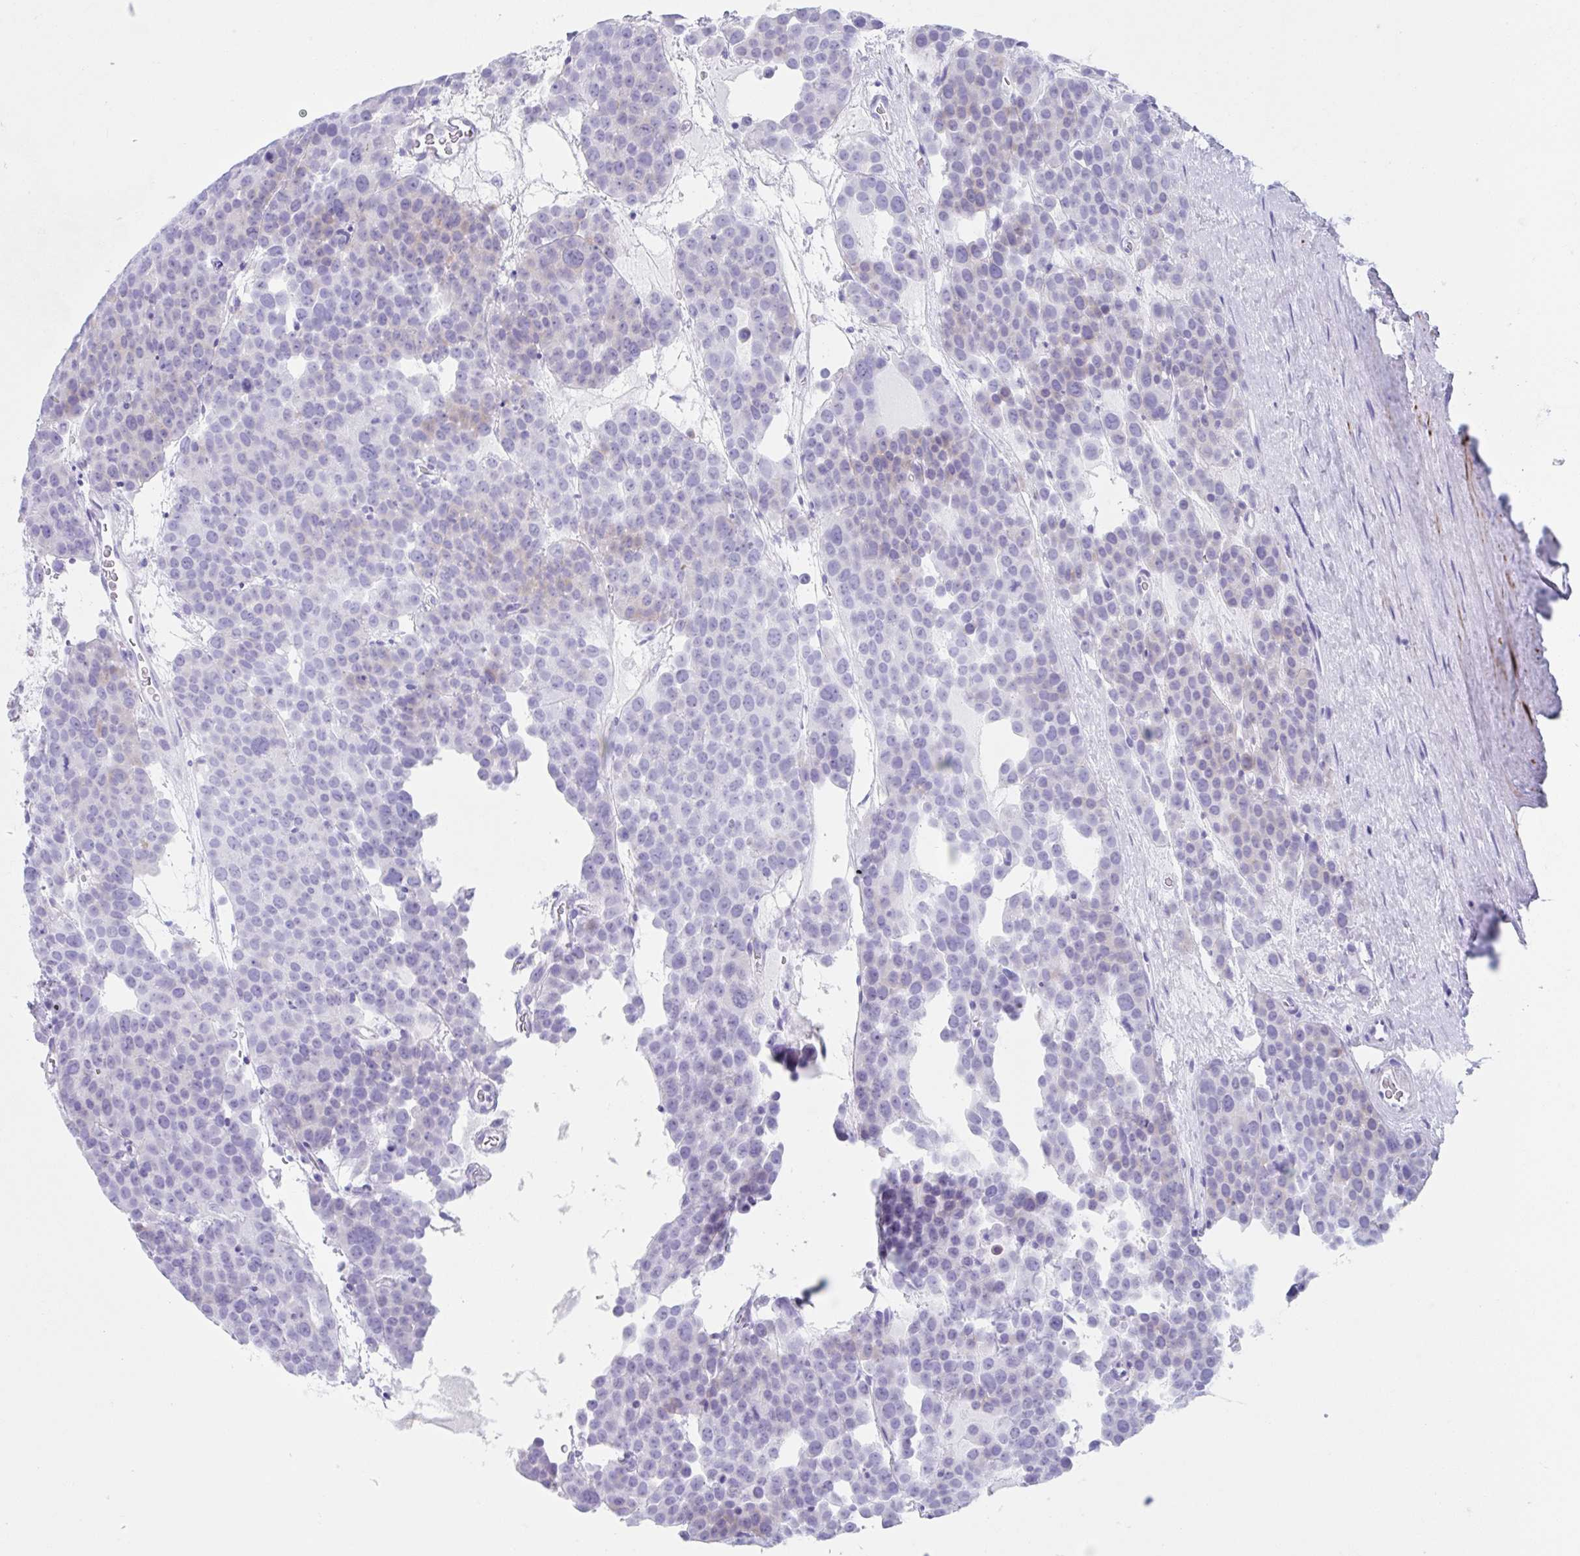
{"staining": {"intensity": "weak", "quantity": "<25%", "location": "cytoplasmic/membranous"}, "tissue": "testis cancer", "cell_type": "Tumor cells", "image_type": "cancer", "snomed": [{"axis": "morphology", "description": "Seminoma, NOS"}, {"axis": "topography", "description": "Testis"}], "caption": "There is no significant expression in tumor cells of testis cancer (seminoma). (Brightfield microscopy of DAB immunohistochemistry at high magnification).", "gene": "CPTP", "patient": {"sex": "male", "age": 71}}